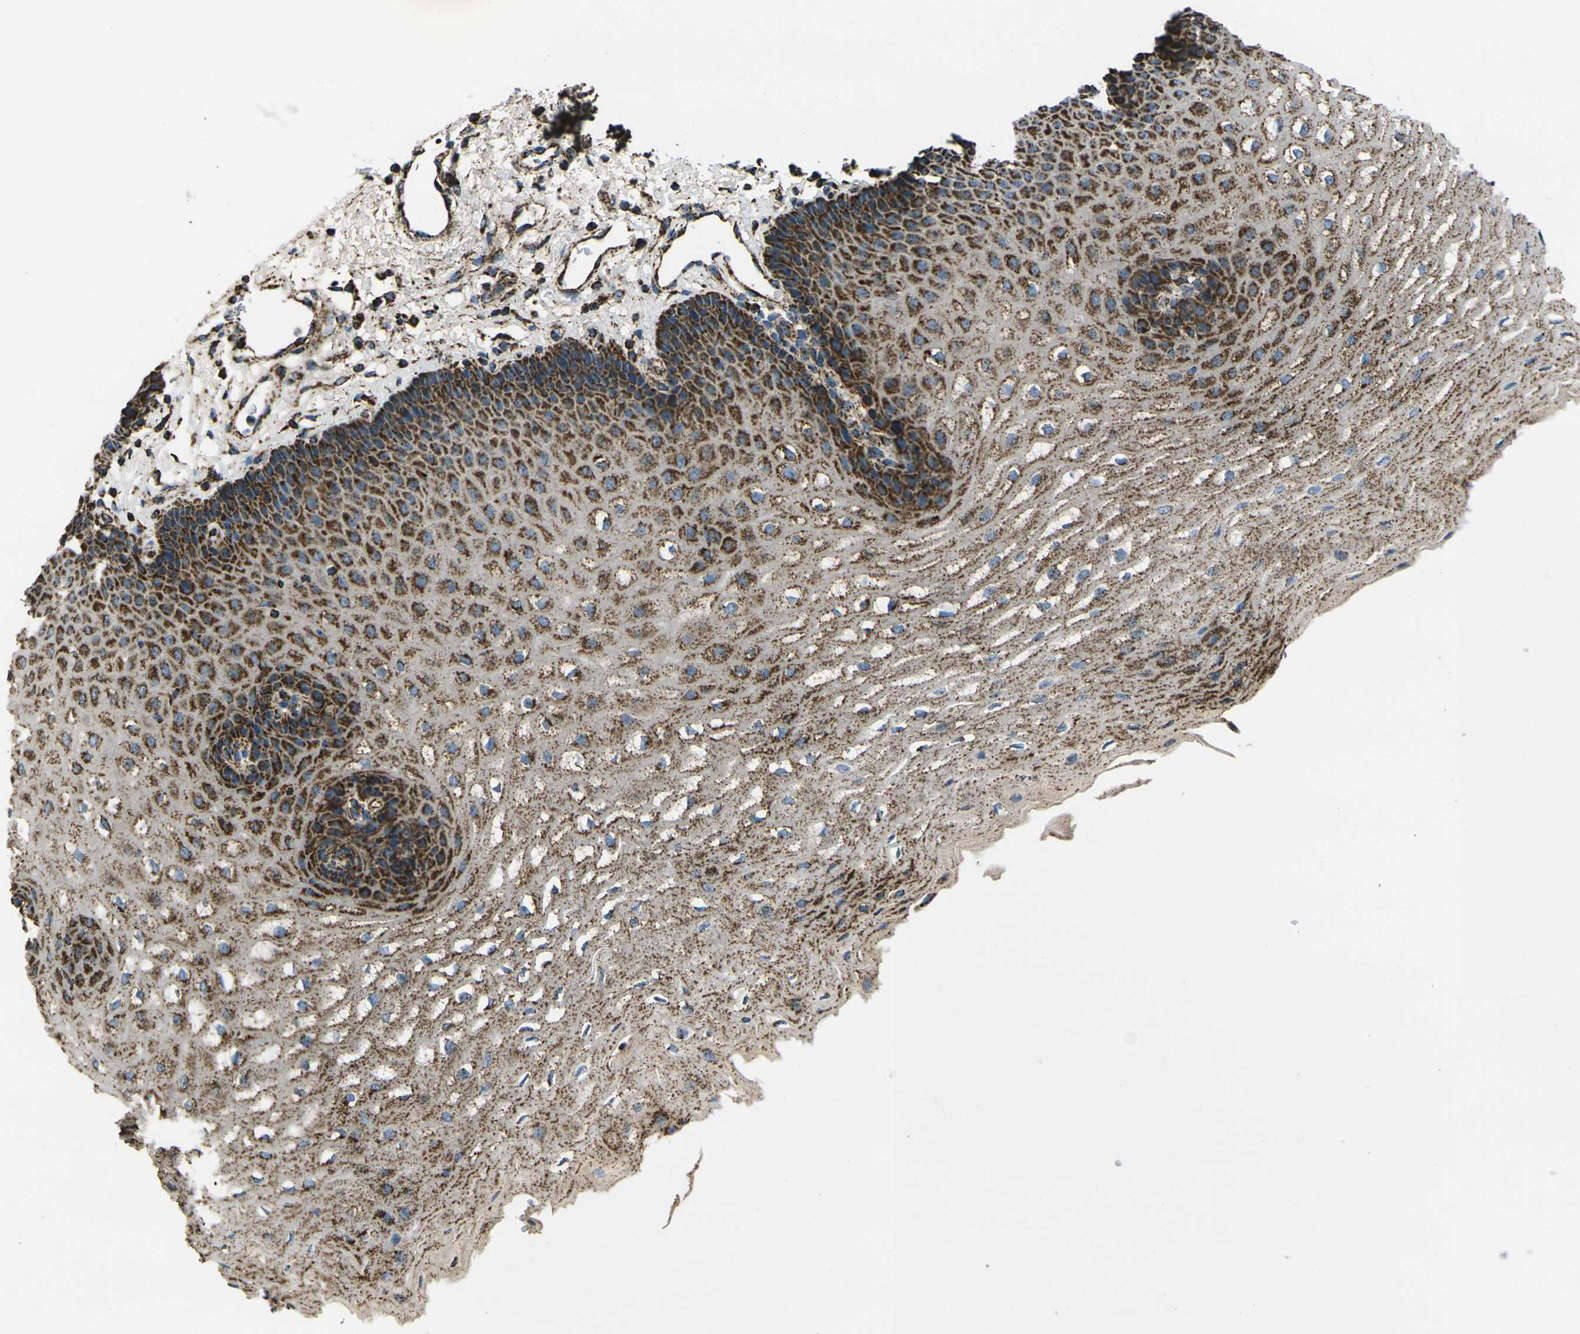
{"staining": {"intensity": "strong", "quantity": ">75%", "location": "cytoplasmic/membranous"}, "tissue": "esophagus", "cell_type": "Squamous epithelial cells", "image_type": "normal", "snomed": [{"axis": "morphology", "description": "Normal tissue, NOS"}, {"axis": "topography", "description": "Esophagus"}], "caption": "A brown stain labels strong cytoplasmic/membranous staining of a protein in squamous epithelial cells of normal esophagus.", "gene": "KLHL5", "patient": {"sex": "male", "age": 54}}